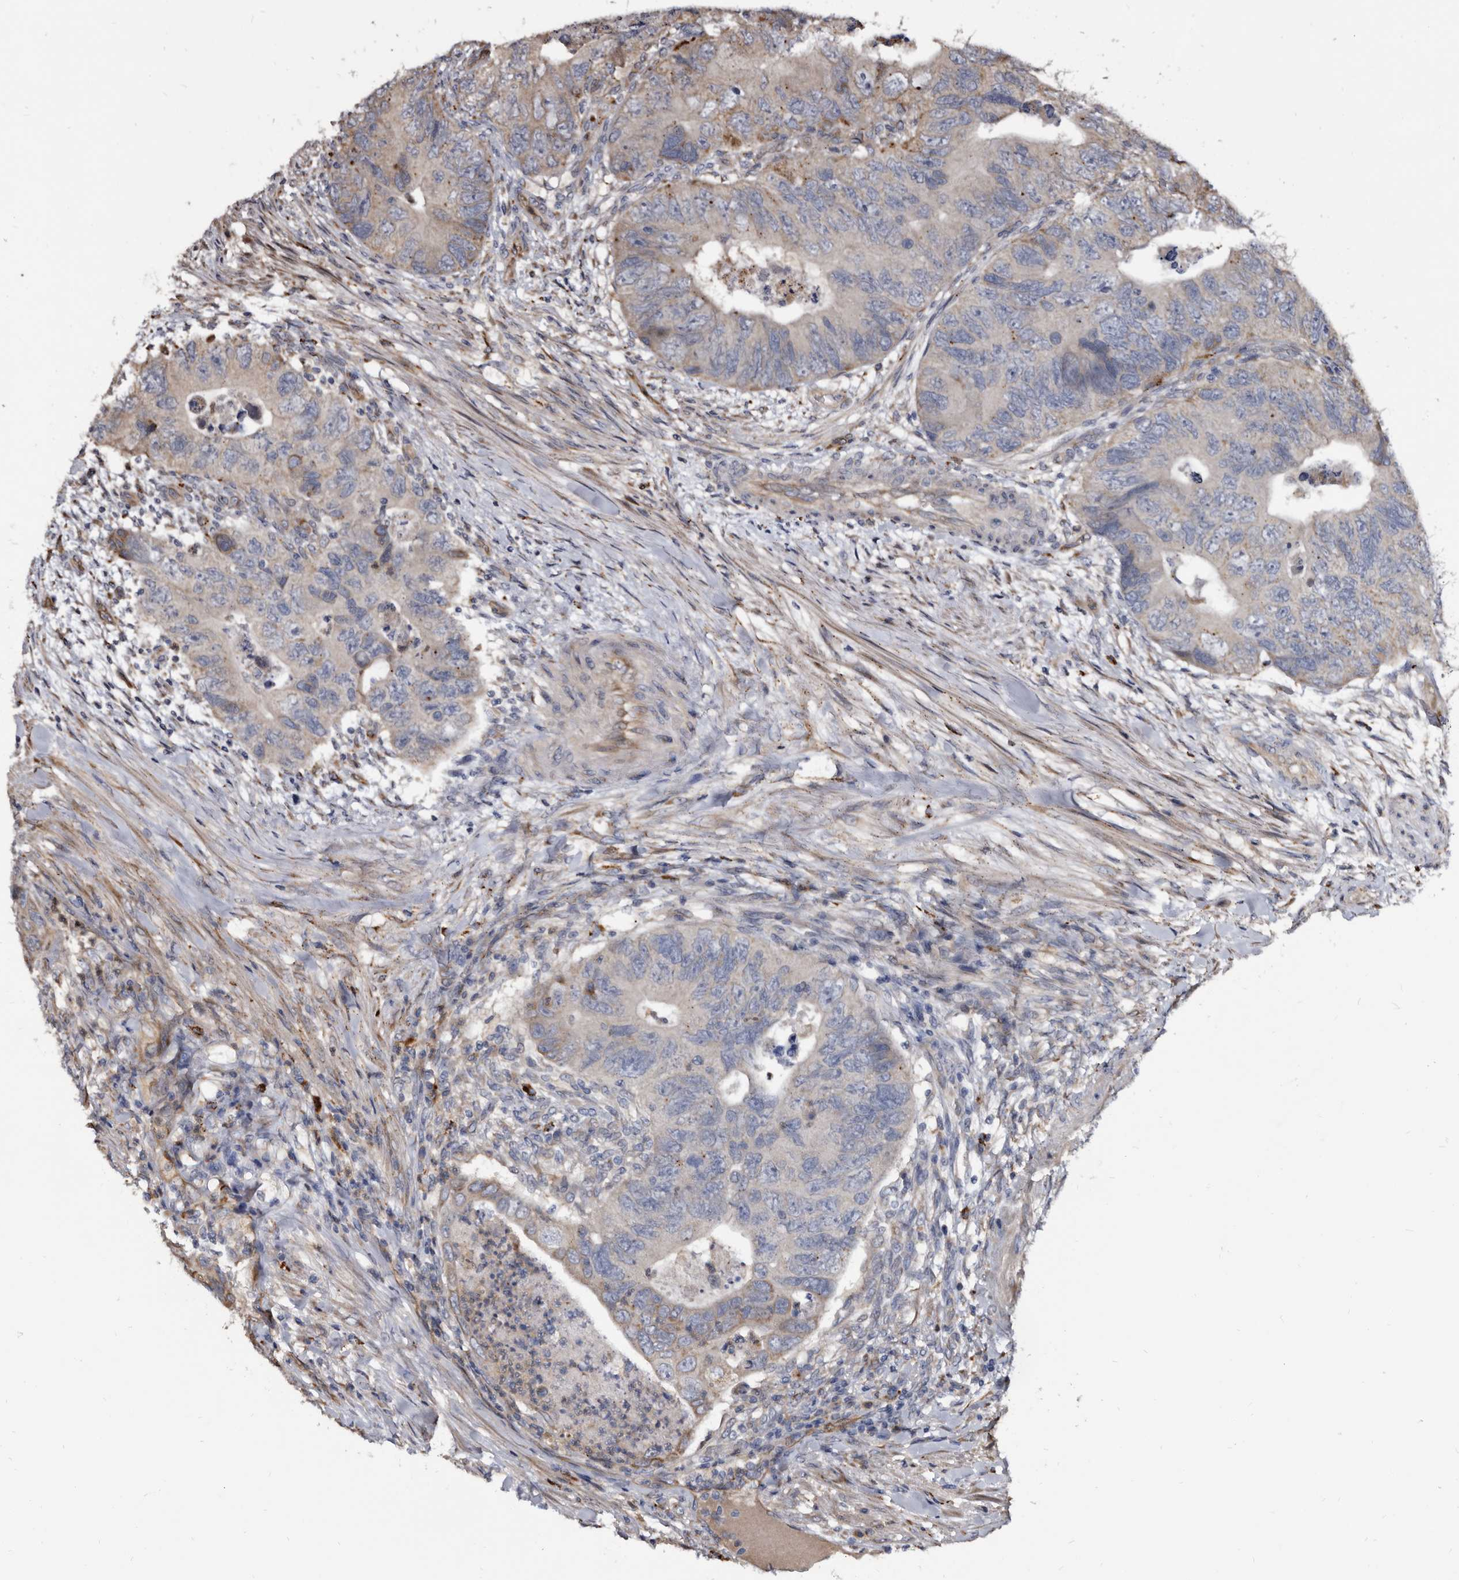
{"staining": {"intensity": "moderate", "quantity": "<25%", "location": "cytoplasmic/membranous"}, "tissue": "colorectal cancer", "cell_type": "Tumor cells", "image_type": "cancer", "snomed": [{"axis": "morphology", "description": "Adenocarcinoma, NOS"}, {"axis": "topography", "description": "Rectum"}], "caption": "Colorectal adenocarcinoma was stained to show a protein in brown. There is low levels of moderate cytoplasmic/membranous positivity in about <25% of tumor cells.", "gene": "CTSA", "patient": {"sex": "male", "age": 63}}